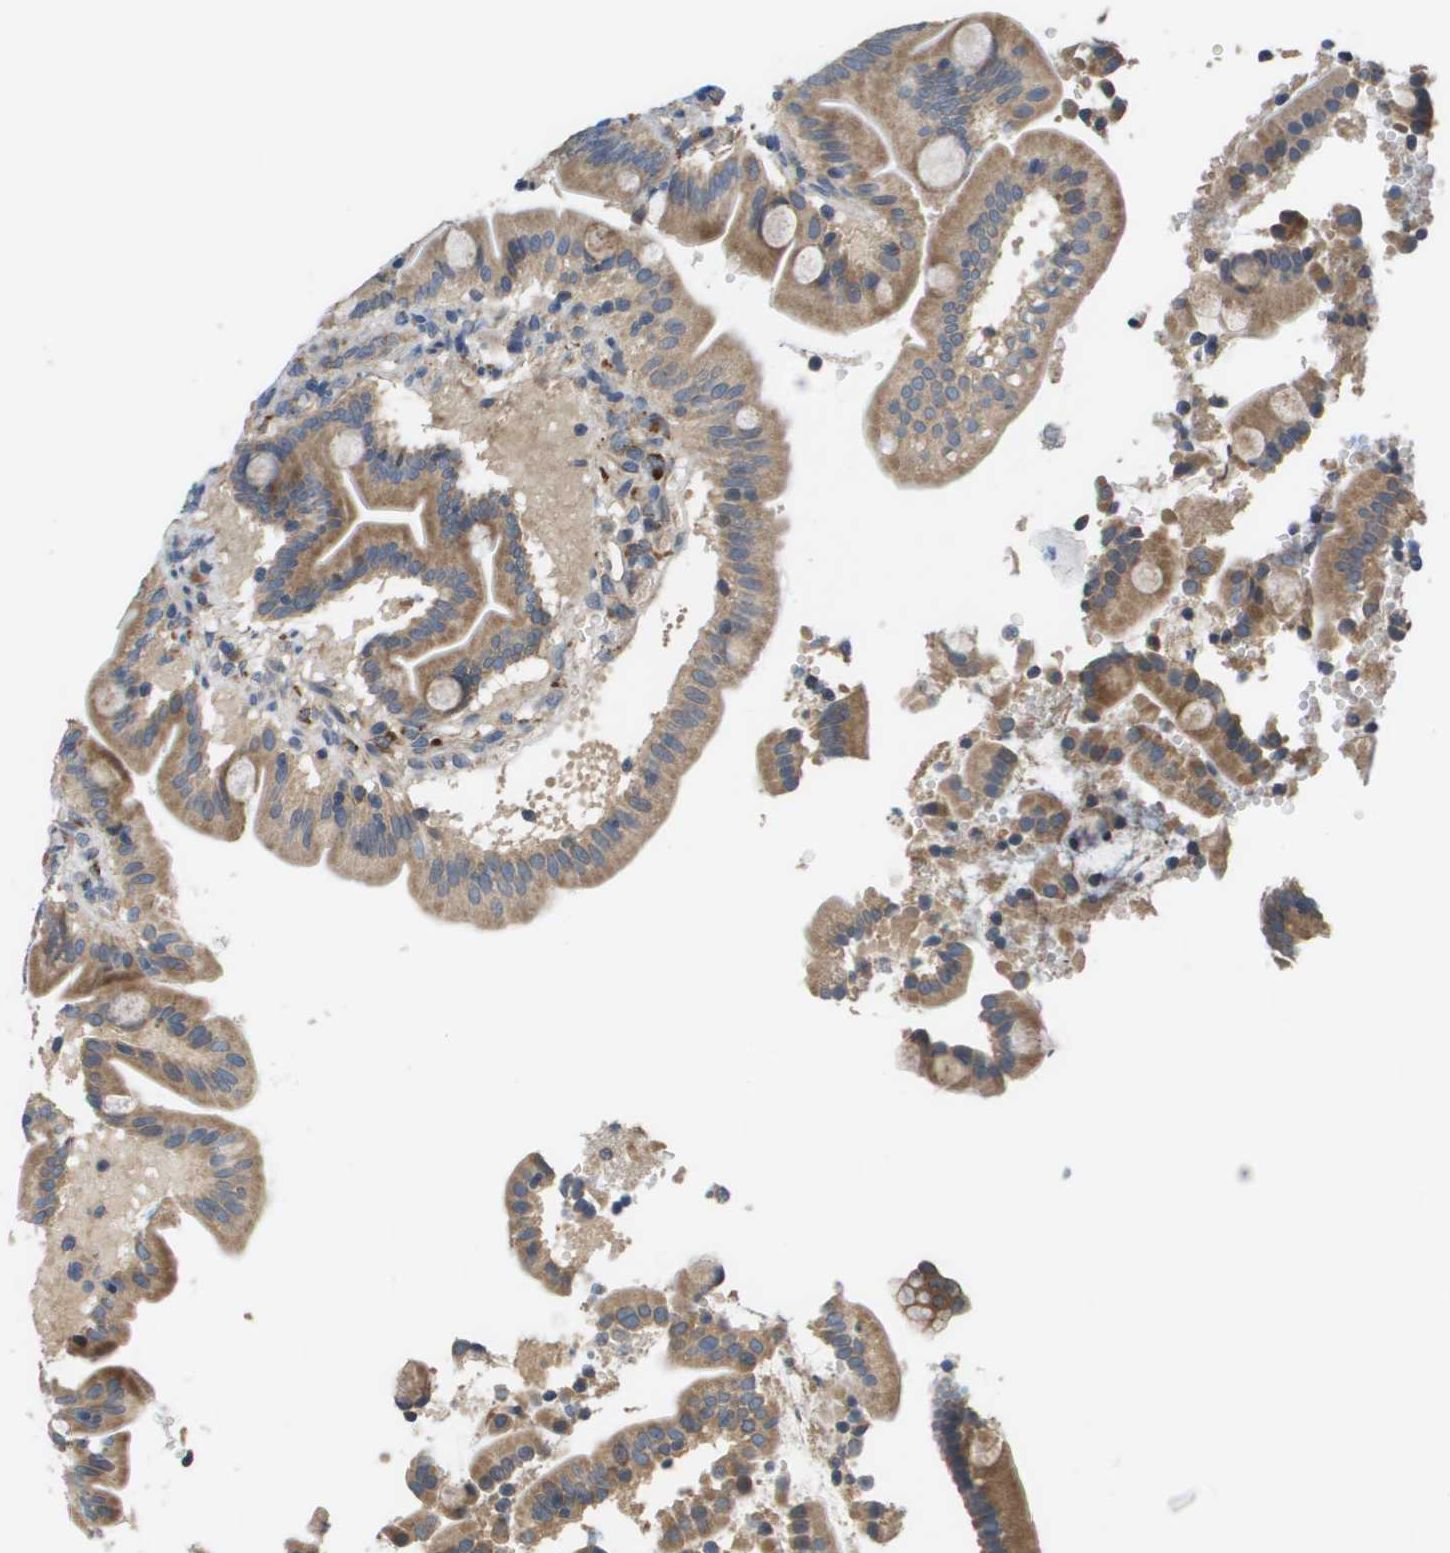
{"staining": {"intensity": "moderate", "quantity": ">75%", "location": "cytoplasmic/membranous"}, "tissue": "duodenum", "cell_type": "Glandular cells", "image_type": "normal", "snomed": [{"axis": "morphology", "description": "Normal tissue, NOS"}, {"axis": "topography", "description": "Duodenum"}], "caption": "A histopathology image of human duodenum stained for a protein shows moderate cytoplasmic/membranous brown staining in glandular cells. Nuclei are stained in blue.", "gene": "SLC25A20", "patient": {"sex": "male", "age": 54}}